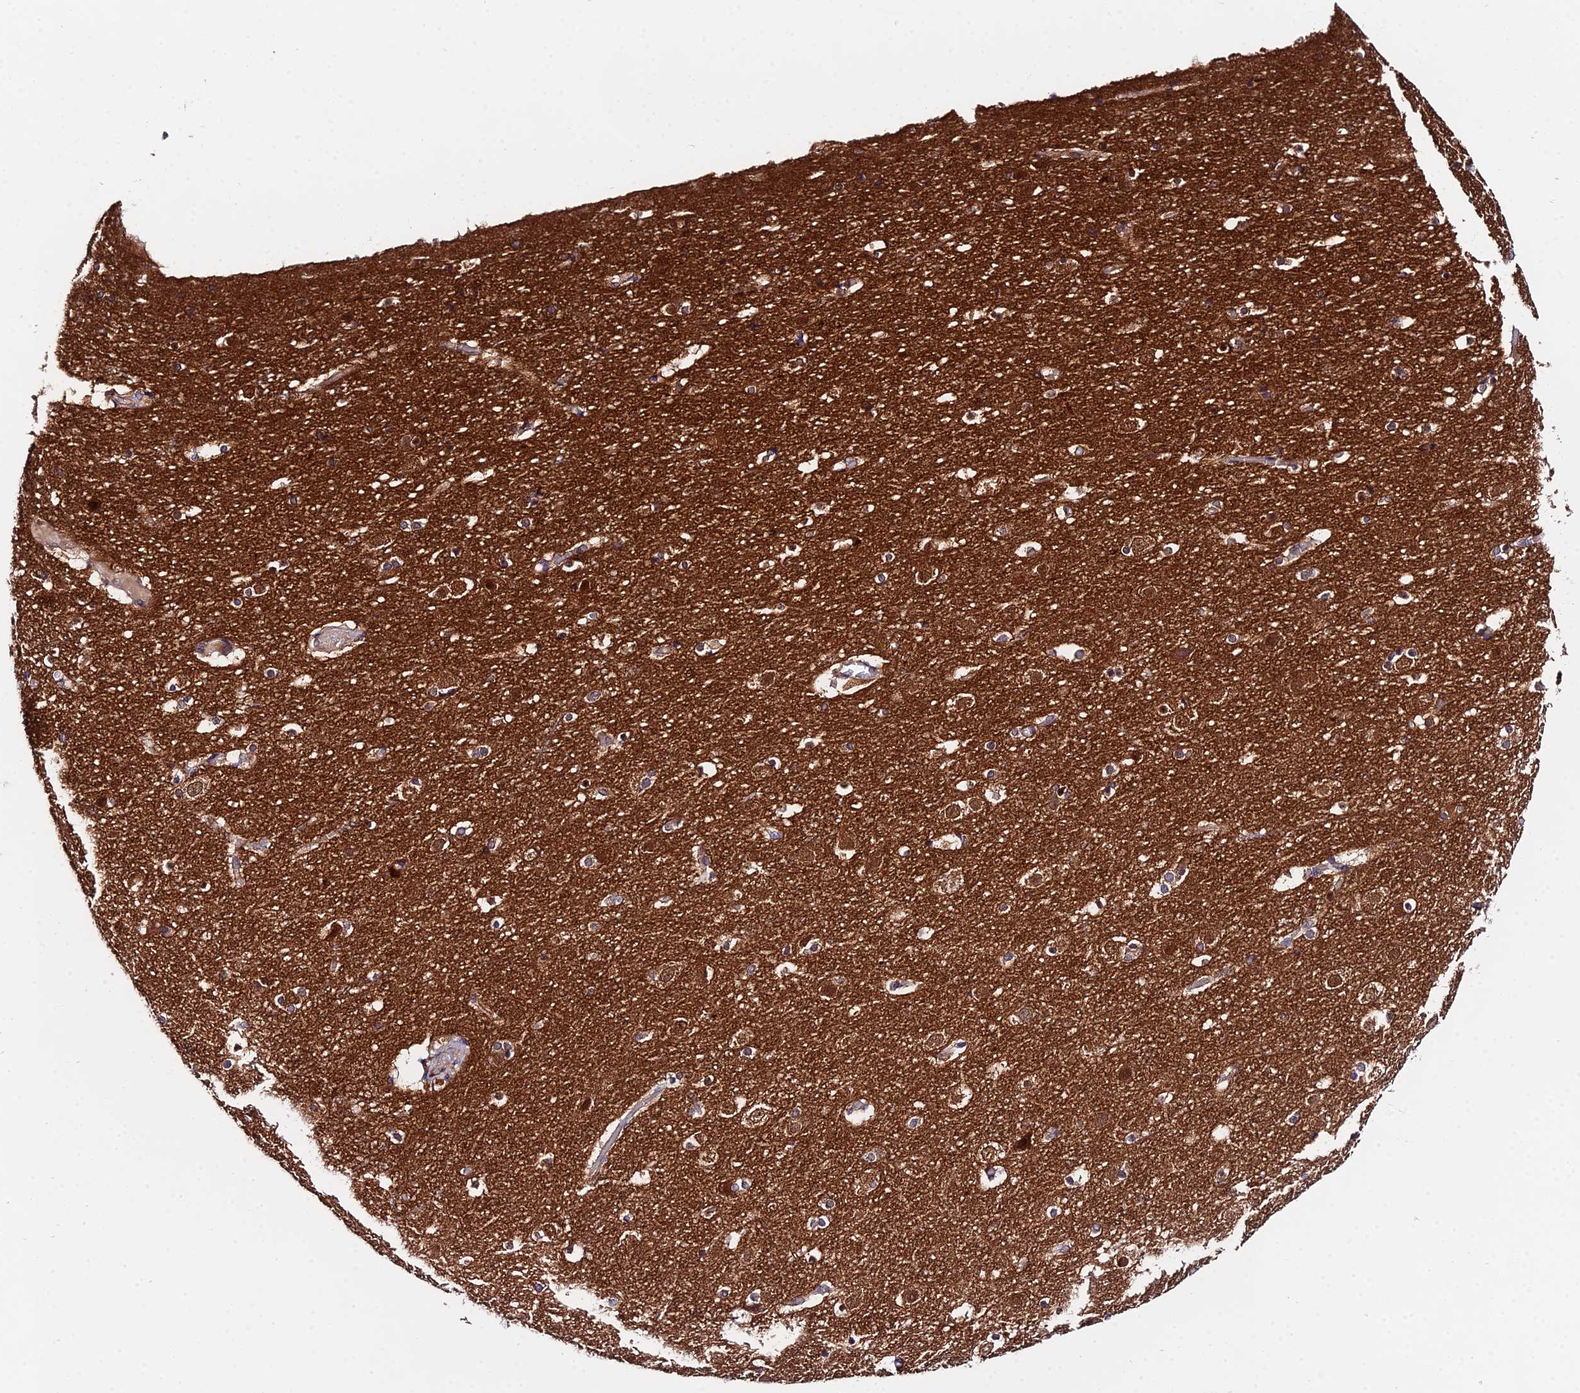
{"staining": {"intensity": "negative", "quantity": "none", "location": "none"}, "tissue": "cerebral cortex", "cell_type": "Endothelial cells", "image_type": "normal", "snomed": [{"axis": "morphology", "description": "Normal tissue, NOS"}, {"axis": "topography", "description": "Cerebral cortex"}], "caption": "This is an IHC micrograph of normal human cerebral cortex. There is no staining in endothelial cells.", "gene": "PPP2R2A", "patient": {"sex": "male", "age": 45}}